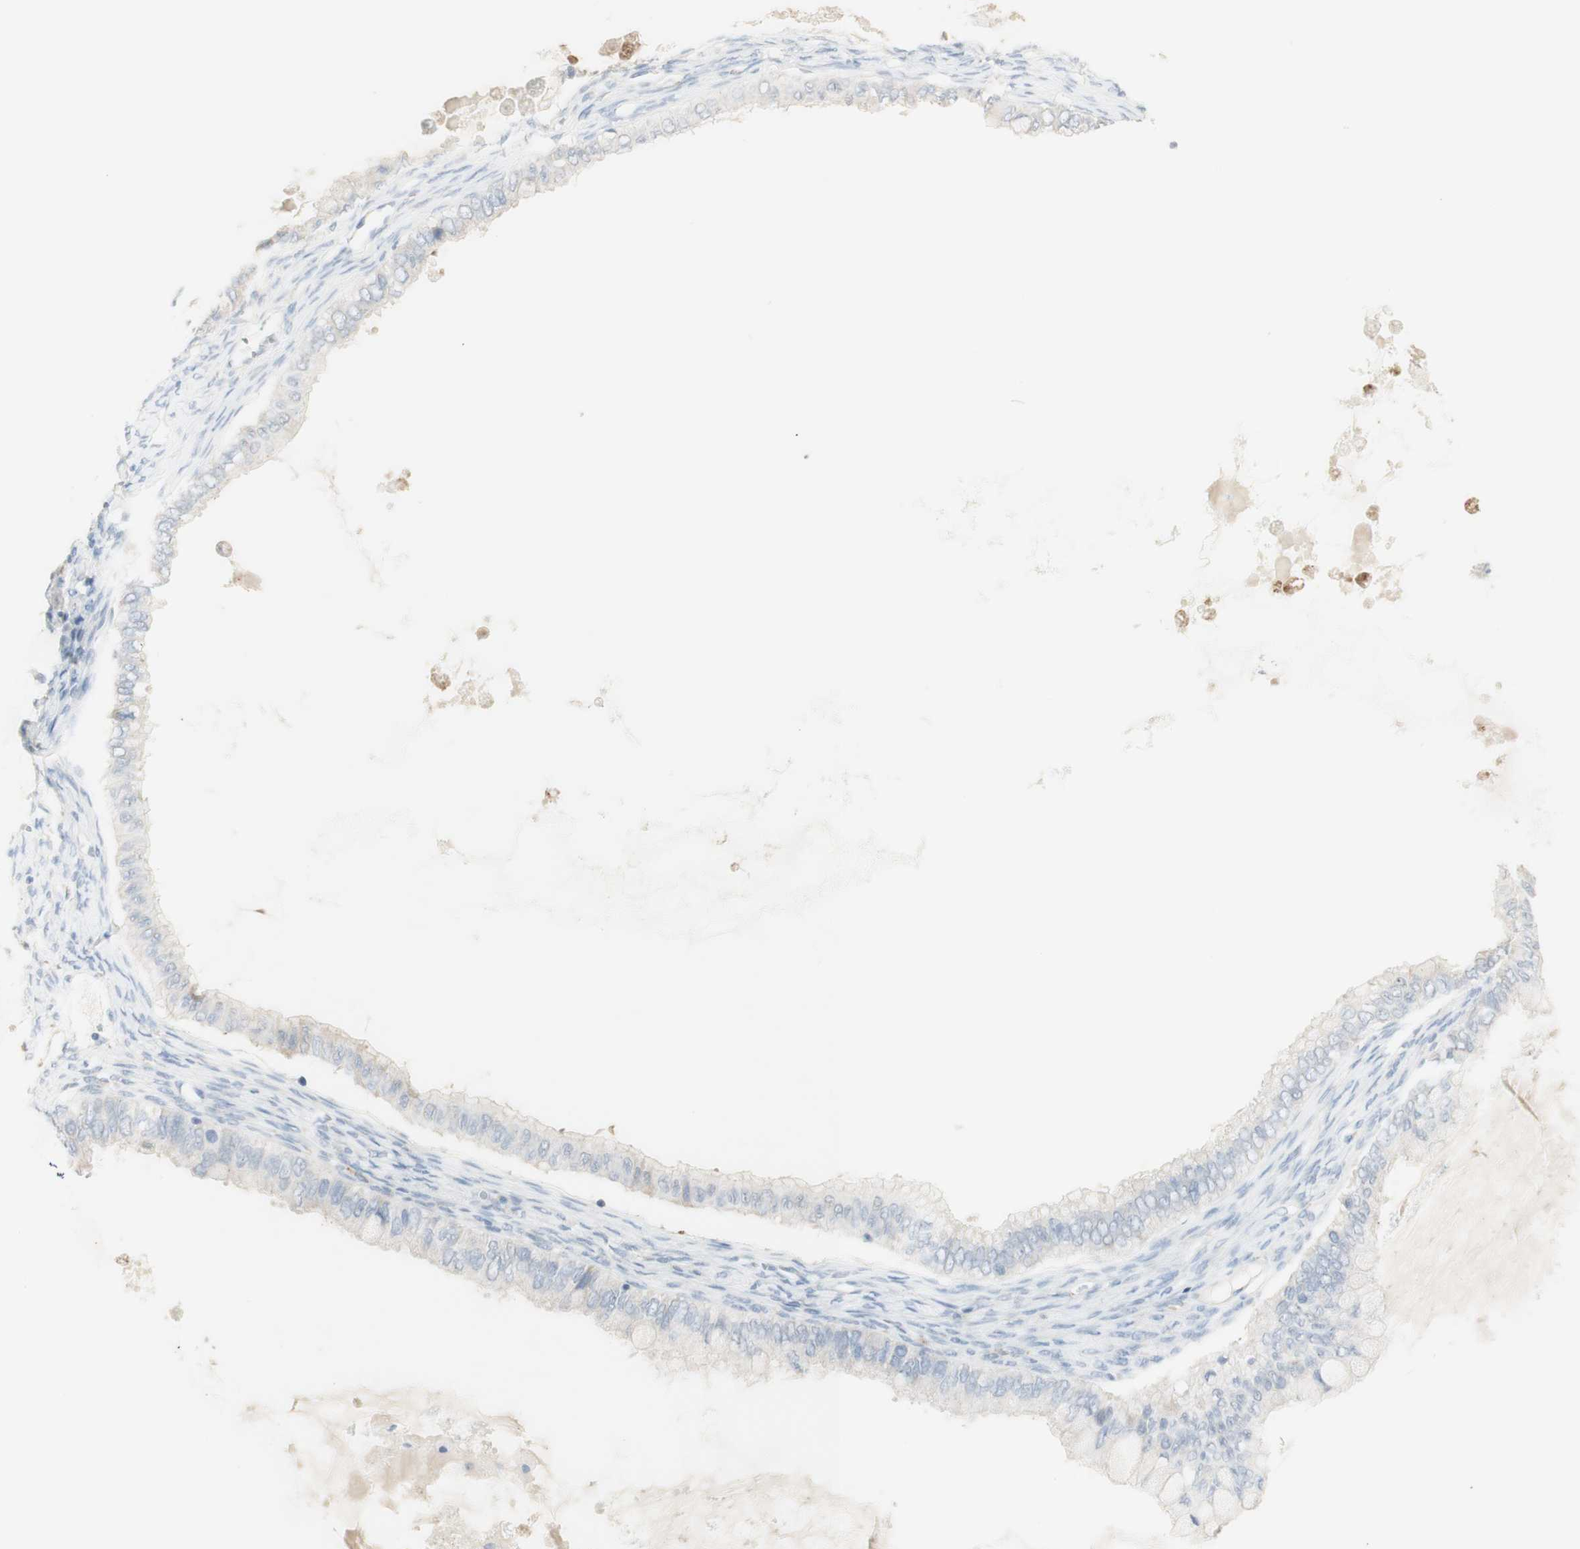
{"staining": {"intensity": "negative", "quantity": "none", "location": "none"}, "tissue": "ovarian cancer", "cell_type": "Tumor cells", "image_type": "cancer", "snomed": [{"axis": "morphology", "description": "Cystadenocarcinoma, mucinous, NOS"}, {"axis": "topography", "description": "Ovary"}], "caption": "Photomicrograph shows no protein expression in tumor cells of ovarian mucinous cystadenocarcinoma tissue. (Brightfield microscopy of DAB immunohistochemistry at high magnification).", "gene": "ART3", "patient": {"sex": "female", "age": 80}}